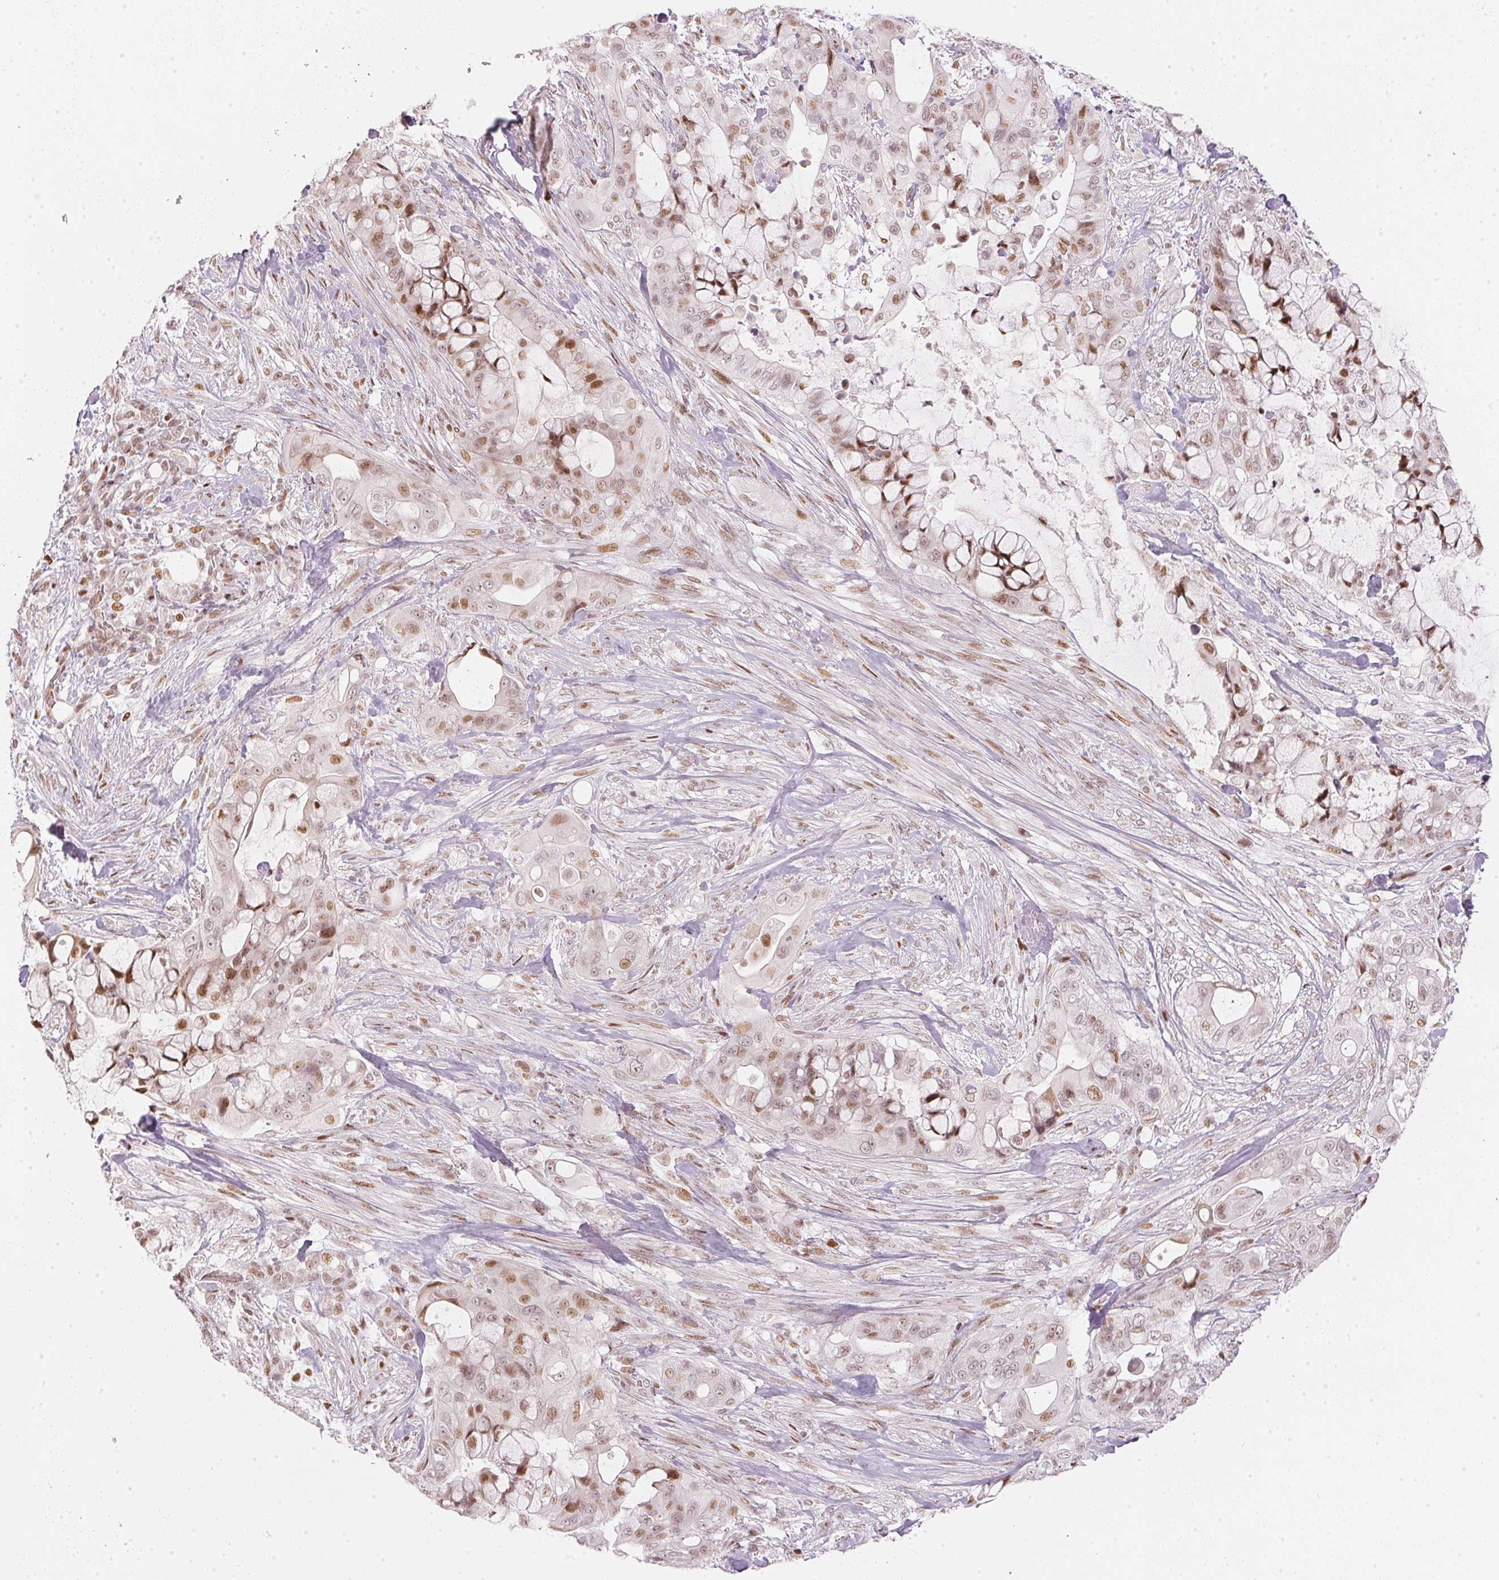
{"staining": {"intensity": "moderate", "quantity": "25%-75%", "location": "nuclear"}, "tissue": "pancreatic cancer", "cell_type": "Tumor cells", "image_type": "cancer", "snomed": [{"axis": "morphology", "description": "Adenocarcinoma, NOS"}, {"axis": "topography", "description": "Pancreas"}], "caption": "Protein staining of pancreatic cancer (adenocarcinoma) tissue reveals moderate nuclear staining in about 25%-75% of tumor cells.", "gene": "KAT6A", "patient": {"sex": "male", "age": 71}}